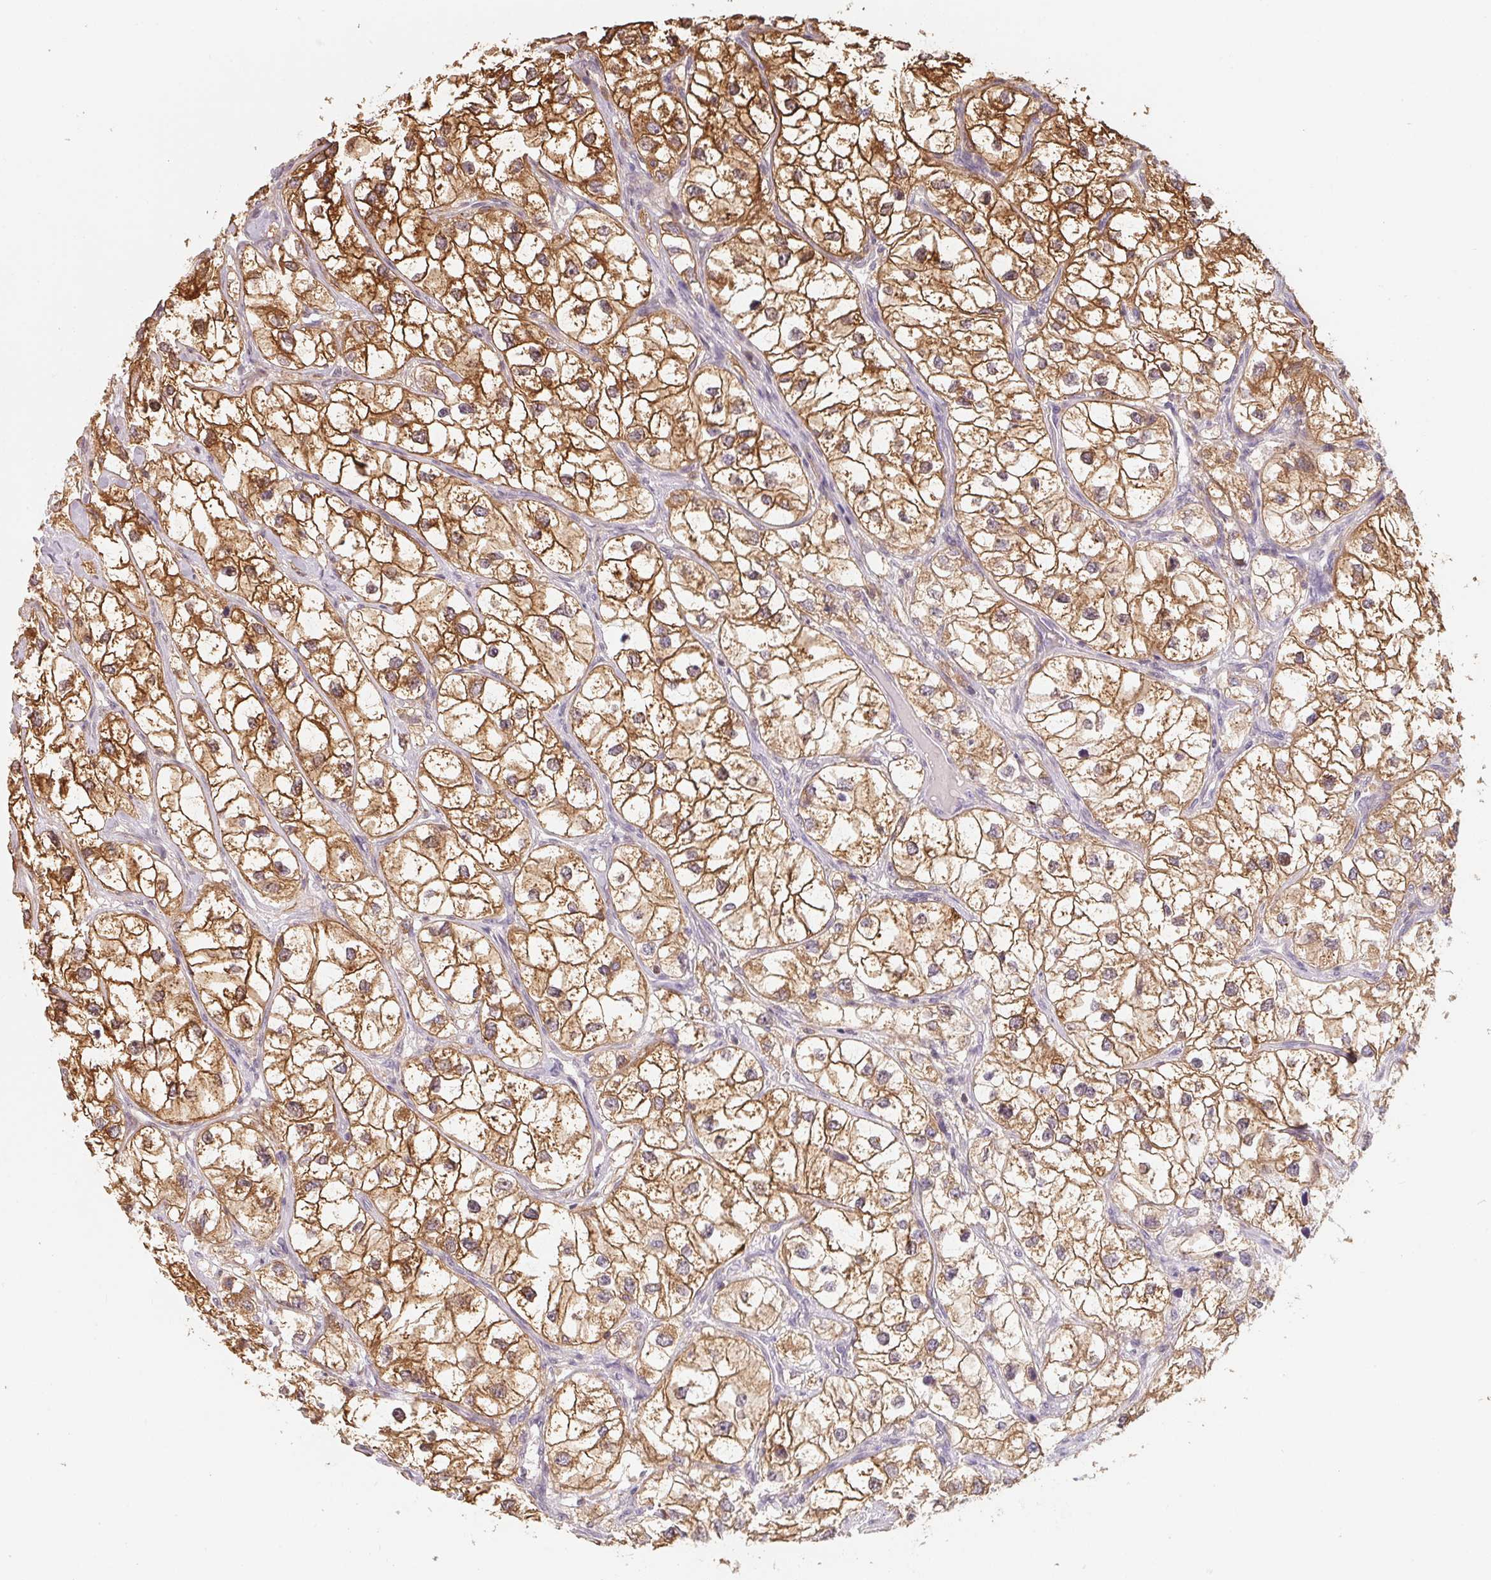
{"staining": {"intensity": "moderate", "quantity": "25%-75%", "location": "cytoplasmic/membranous"}, "tissue": "renal cancer", "cell_type": "Tumor cells", "image_type": "cancer", "snomed": [{"axis": "morphology", "description": "Adenocarcinoma, NOS"}, {"axis": "topography", "description": "Kidney"}], "caption": "Renal adenocarcinoma stained with immunohistochemistry reveals moderate cytoplasmic/membranous positivity in approximately 25%-75% of tumor cells. The staining was performed using DAB (3,3'-diaminobenzidine) to visualize the protein expression in brown, while the nuclei were stained in blue with hematoxylin (Magnification: 20x).", "gene": "ANKRD13A", "patient": {"sex": "male", "age": 59}}